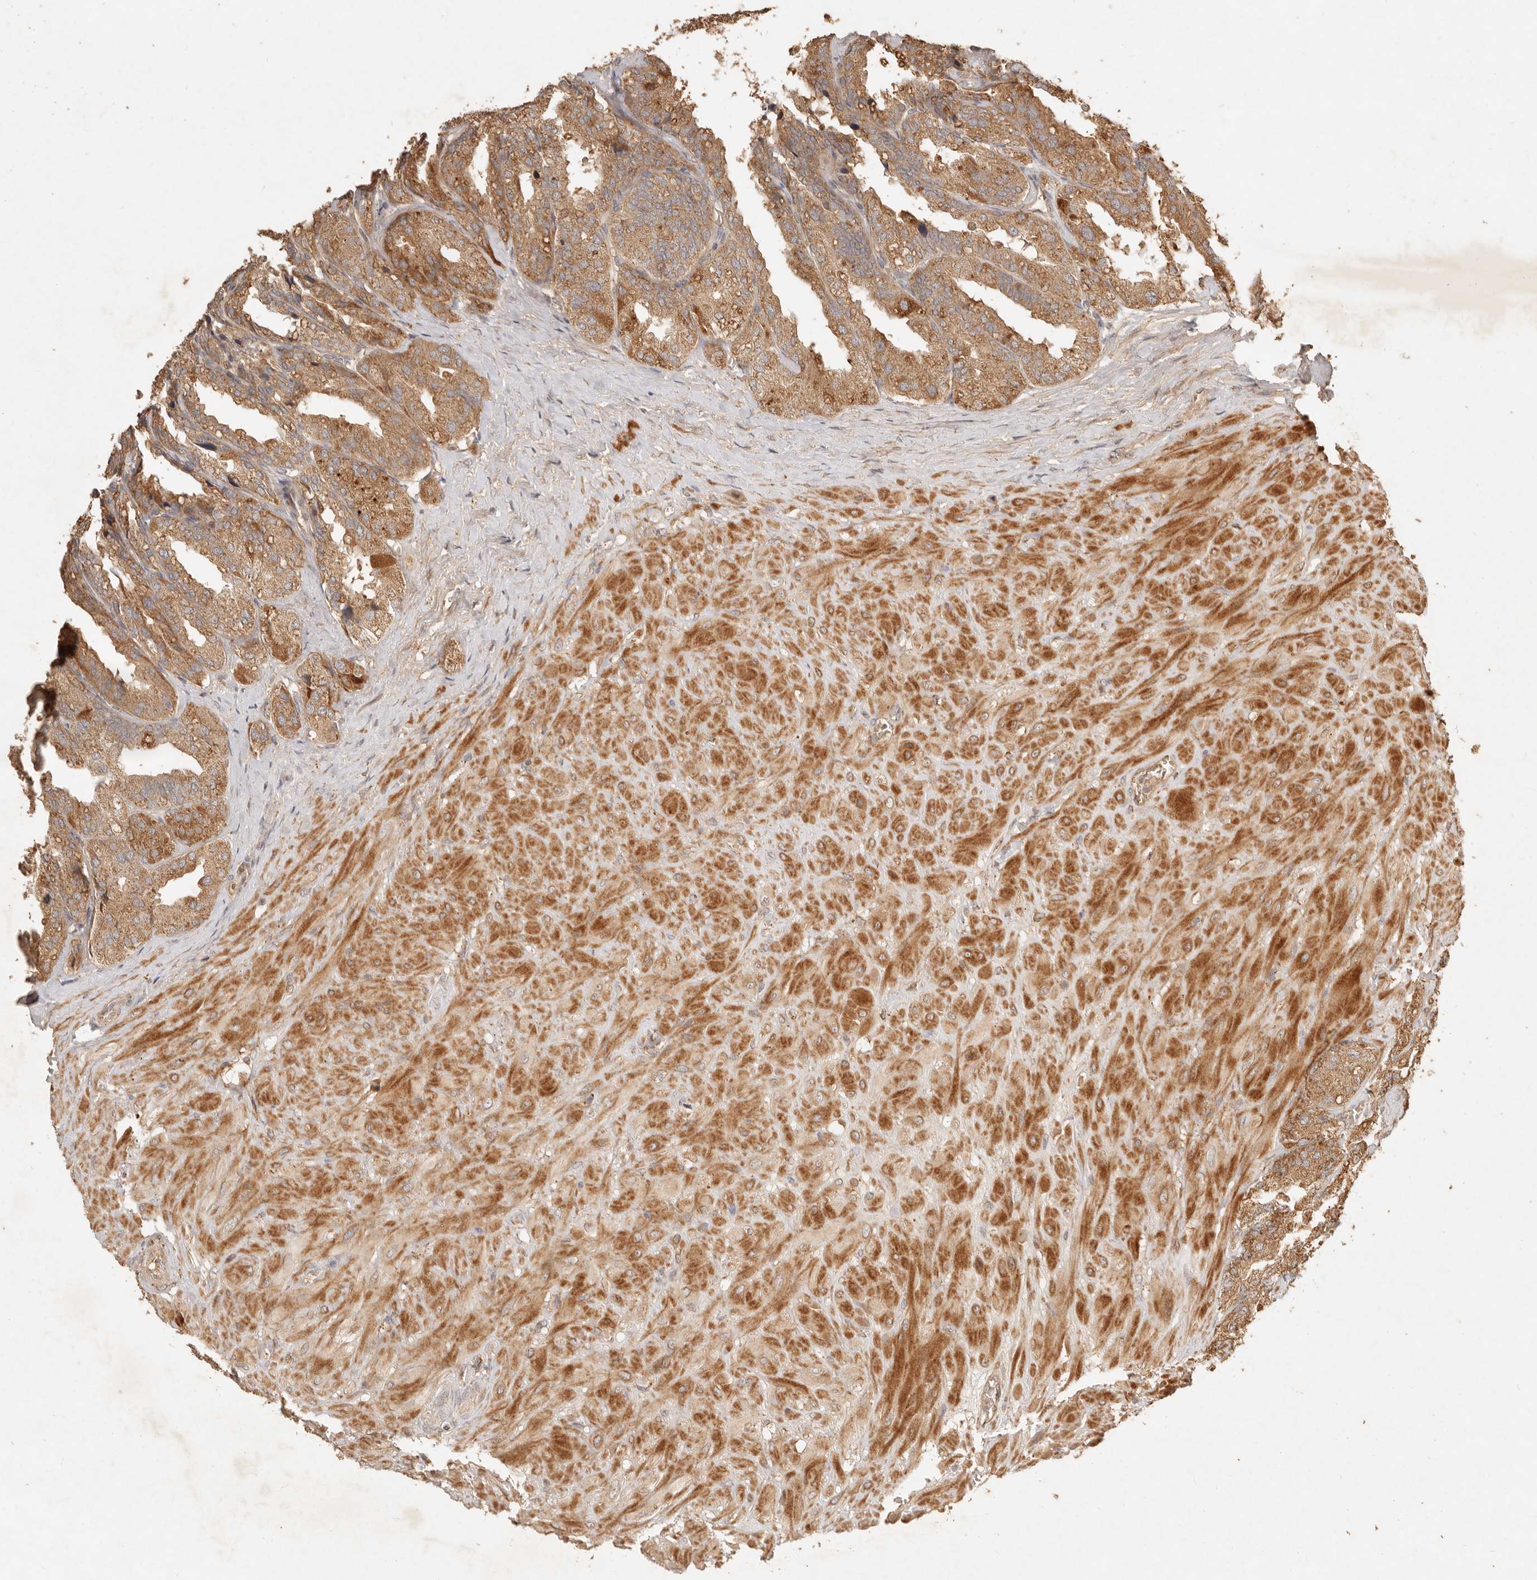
{"staining": {"intensity": "moderate", "quantity": ">75%", "location": "cytoplasmic/membranous"}, "tissue": "seminal vesicle", "cell_type": "Glandular cells", "image_type": "normal", "snomed": [{"axis": "morphology", "description": "Normal tissue, NOS"}, {"axis": "topography", "description": "Prostate"}, {"axis": "topography", "description": "Seminal veicle"}], "caption": "Immunohistochemical staining of benign human seminal vesicle reveals moderate cytoplasmic/membranous protein expression in about >75% of glandular cells. (DAB (3,3'-diaminobenzidine) = brown stain, brightfield microscopy at high magnification).", "gene": "CLEC4C", "patient": {"sex": "male", "age": 51}}